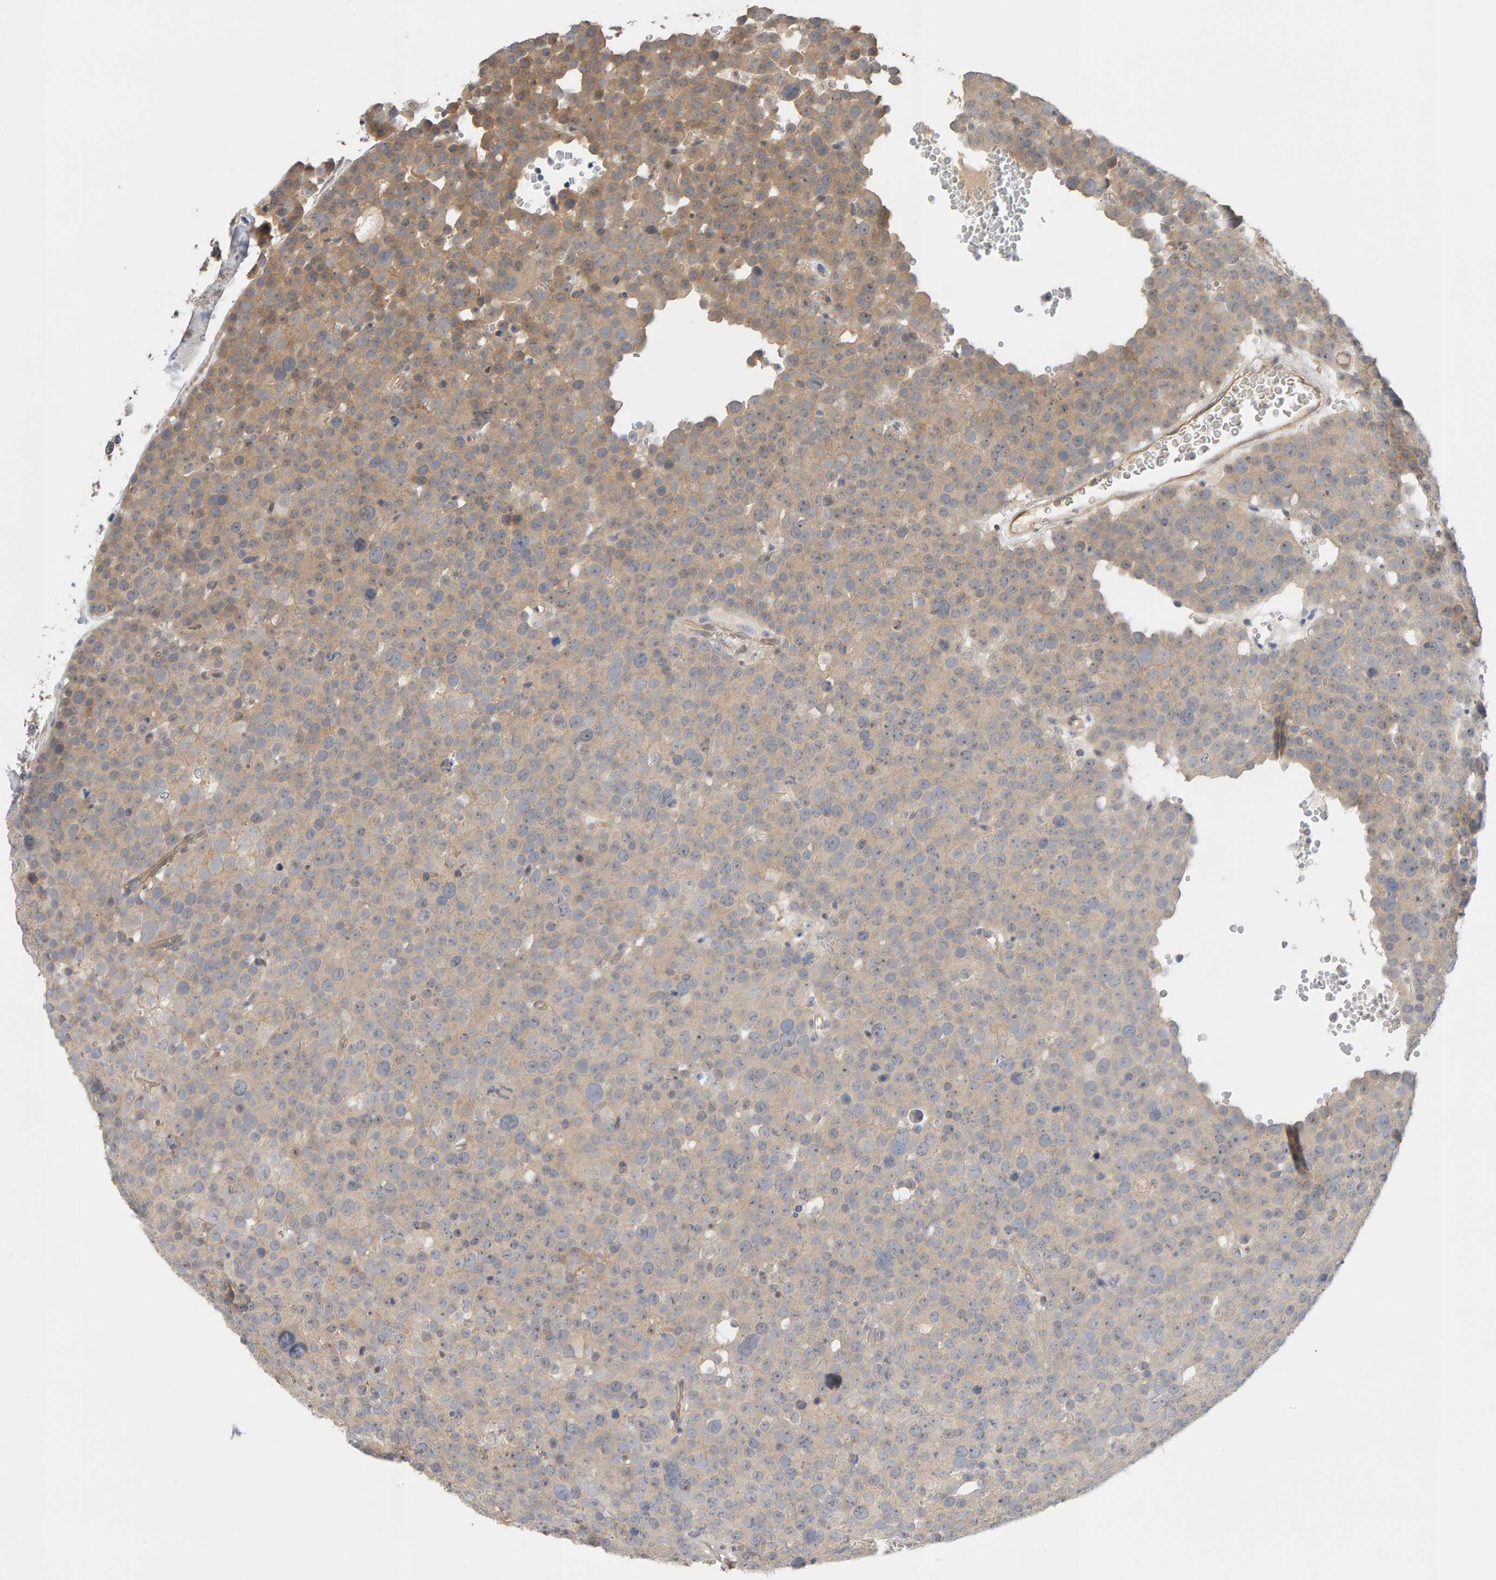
{"staining": {"intensity": "moderate", "quantity": ">75%", "location": "cytoplasmic/membranous,nuclear"}, "tissue": "testis cancer", "cell_type": "Tumor cells", "image_type": "cancer", "snomed": [{"axis": "morphology", "description": "Seminoma, NOS"}, {"axis": "topography", "description": "Testis"}], "caption": "Immunohistochemical staining of human testis seminoma demonstrates medium levels of moderate cytoplasmic/membranous and nuclear staining in approximately >75% of tumor cells.", "gene": "PPP1R16A", "patient": {"sex": "male", "age": 71}}